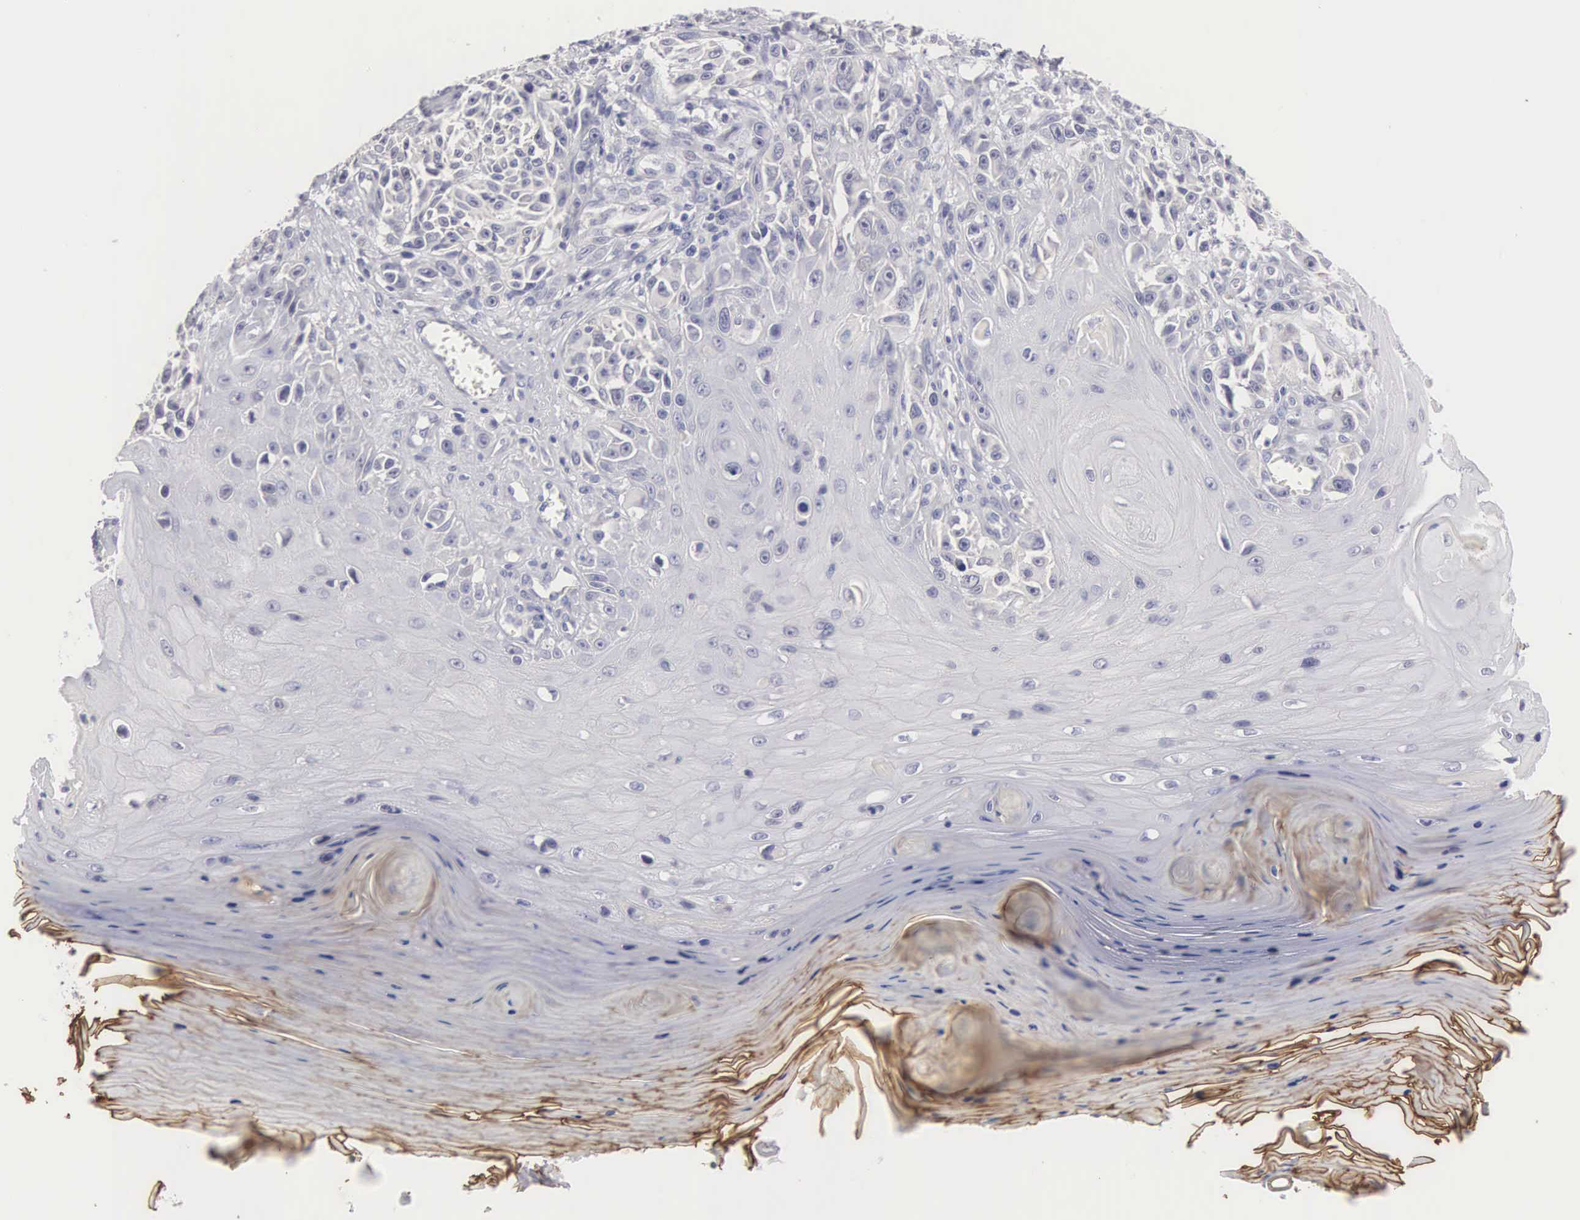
{"staining": {"intensity": "weak", "quantity": "25%-75%", "location": "cytoplasmic/membranous"}, "tissue": "melanoma", "cell_type": "Tumor cells", "image_type": "cancer", "snomed": [{"axis": "morphology", "description": "Malignant melanoma, NOS"}, {"axis": "topography", "description": "Skin"}], "caption": "Protein expression analysis of human malignant melanoma reveals weak cytoplasmic/membranous positivity in about 25%-75% of tumor cells.", "gene": "ELFN2", "patient": {"sex": "female", "age": 82}}